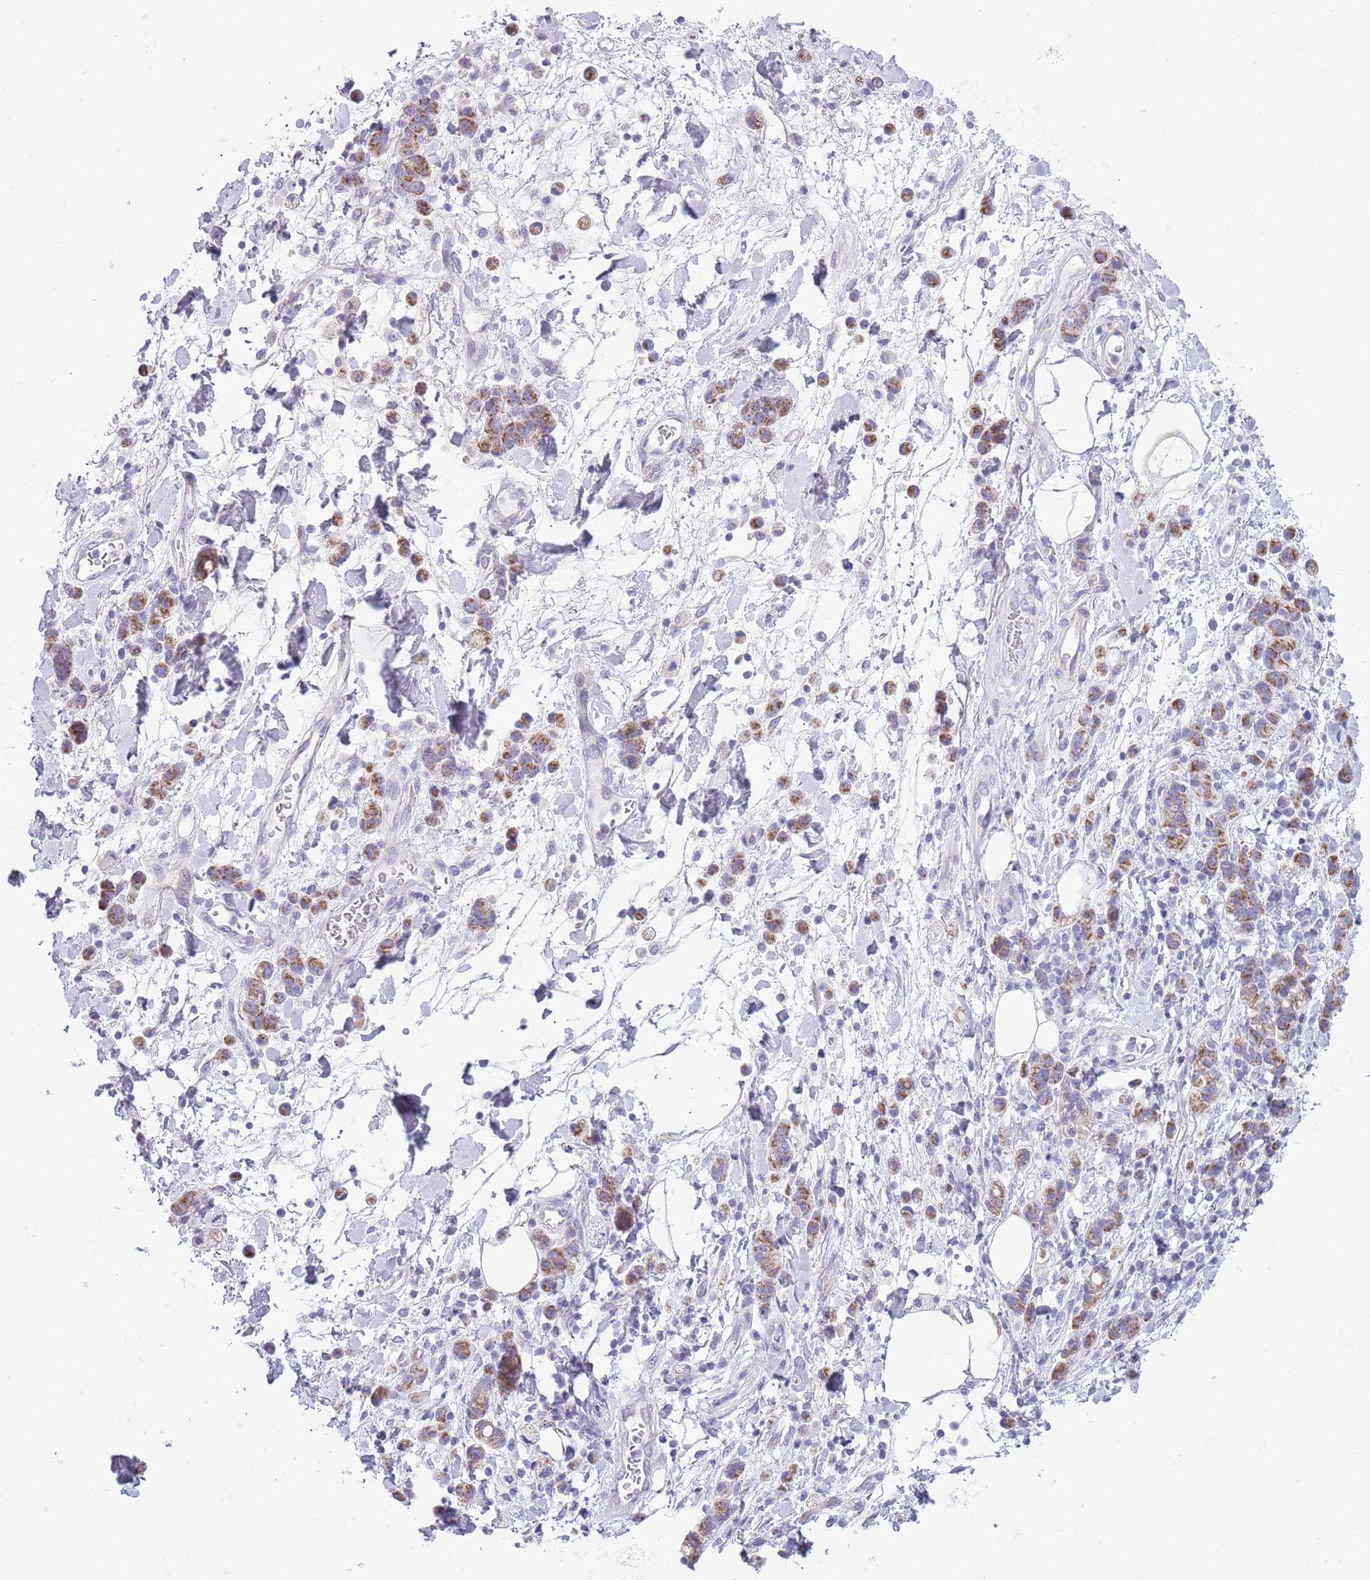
{"staining": {"intensity": "moderate", "quantity": ">75%", "location": "cytoplasmic/membranous"}, "tissue": "stomach cancer", "cell_type": "Tumor cells", "image_type": "cancer", "snomed": [{"axis": "morphology", "description": "Adenocarcinoma, NOS"}, {"axis": "topography", "description": "Stomach"}], "caption": "Moderate cytoplasmic/membranous protein expression is present in about >75% of tumor cells in adenocarcinoma (stomach). (Brightfield microscopy of DAB IHC at high magnification).", "gene": "MOCOS", "patient": {"sex": "male", "age": 77}}